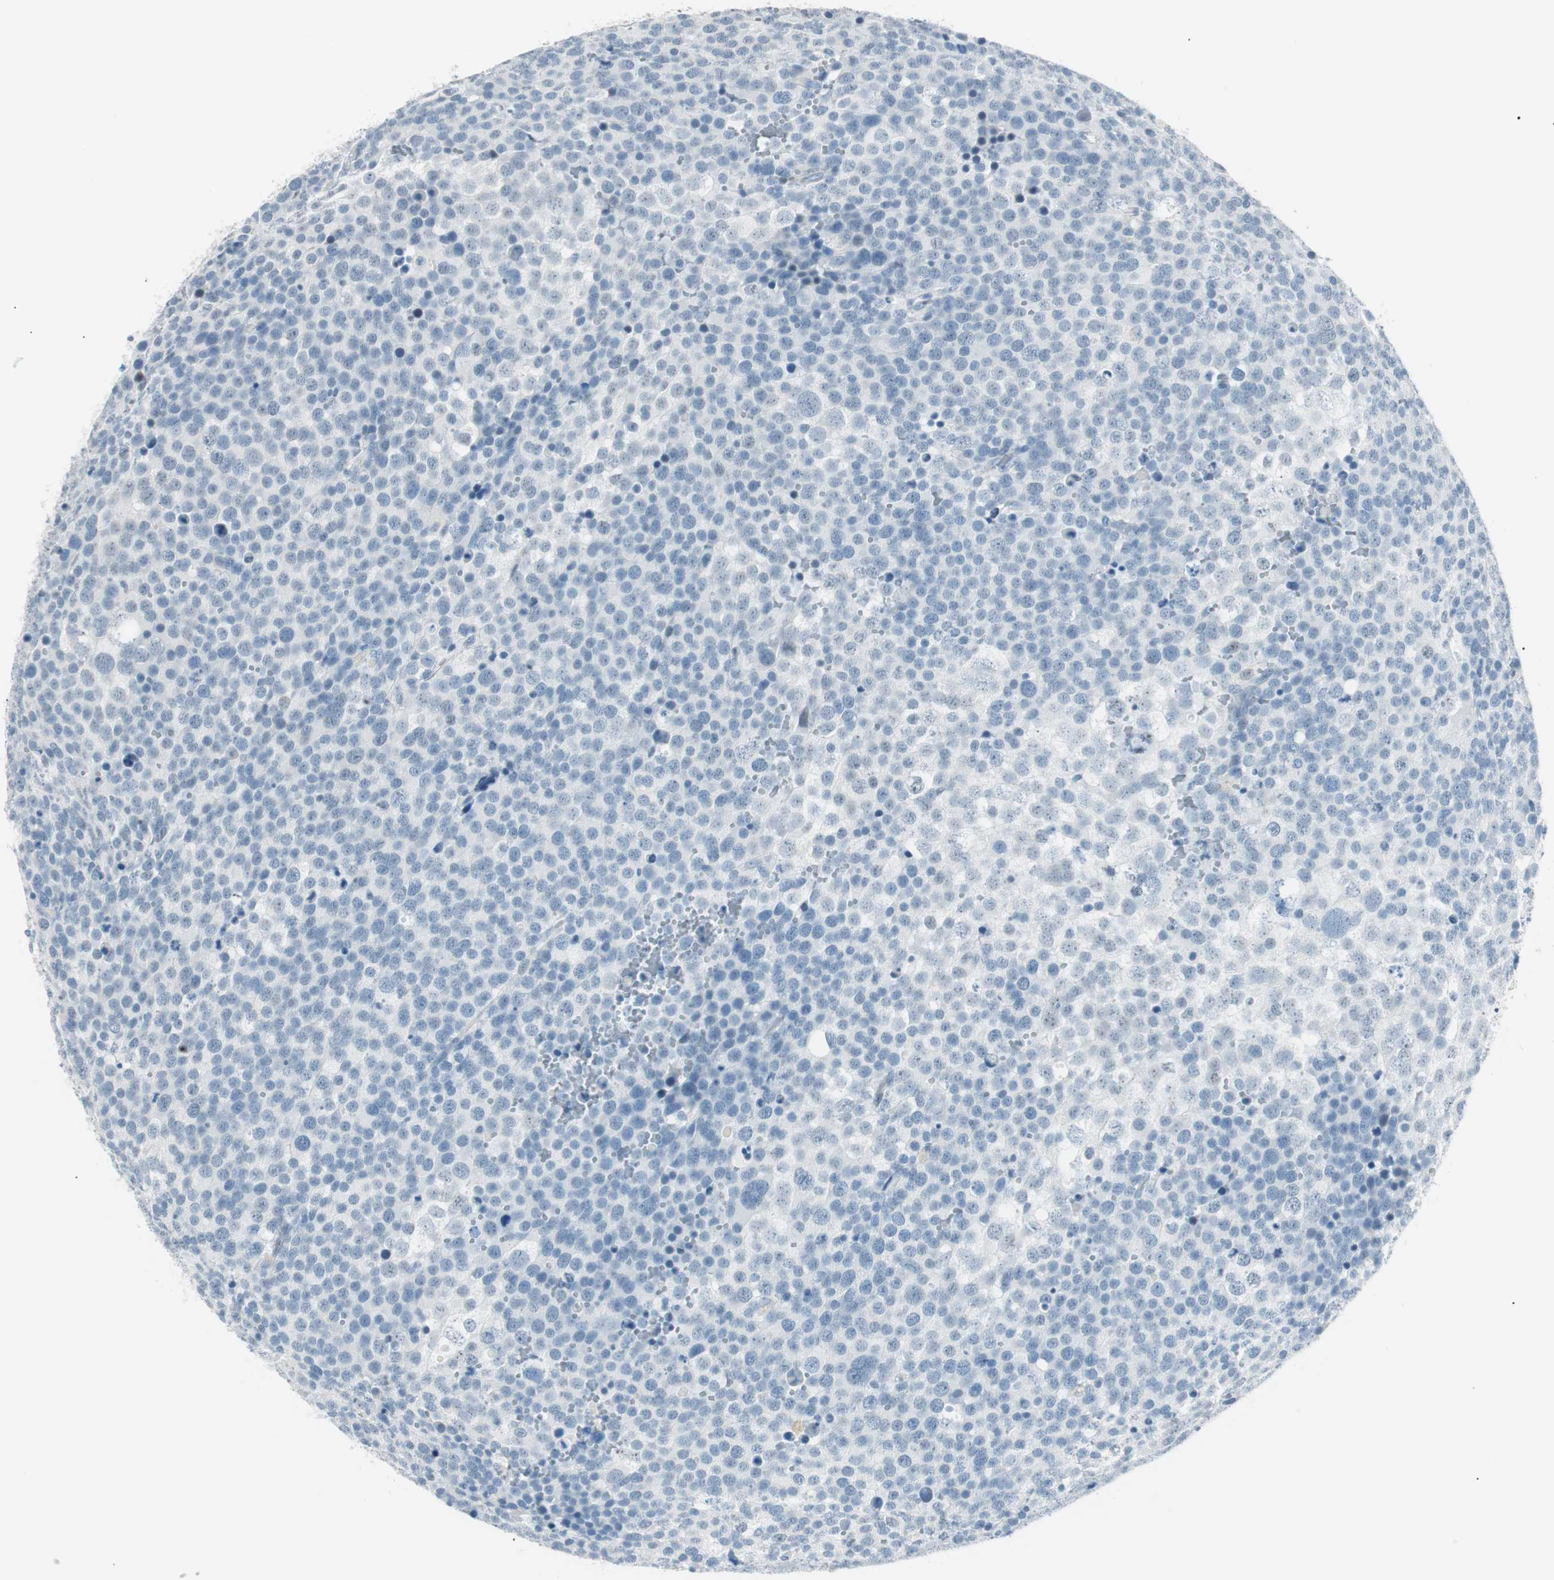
{"staining": {"intensity": "negative", "quantity": "none", "location": "none"}, "tissue": "testis cancer", "cell_type": "Tumor cells", "image_type": "cancer", "snomed": [{"axis": "morphology", "description": "Seminoma, NOS"}, {"axis": "topography", "description": "Testis"}], "caption": "Protein analysis of seminoma (testis) reveals no significant expression in tumor cells.", "gene": "HOXB13", "patient": {"sex": "male", "age": 71}}